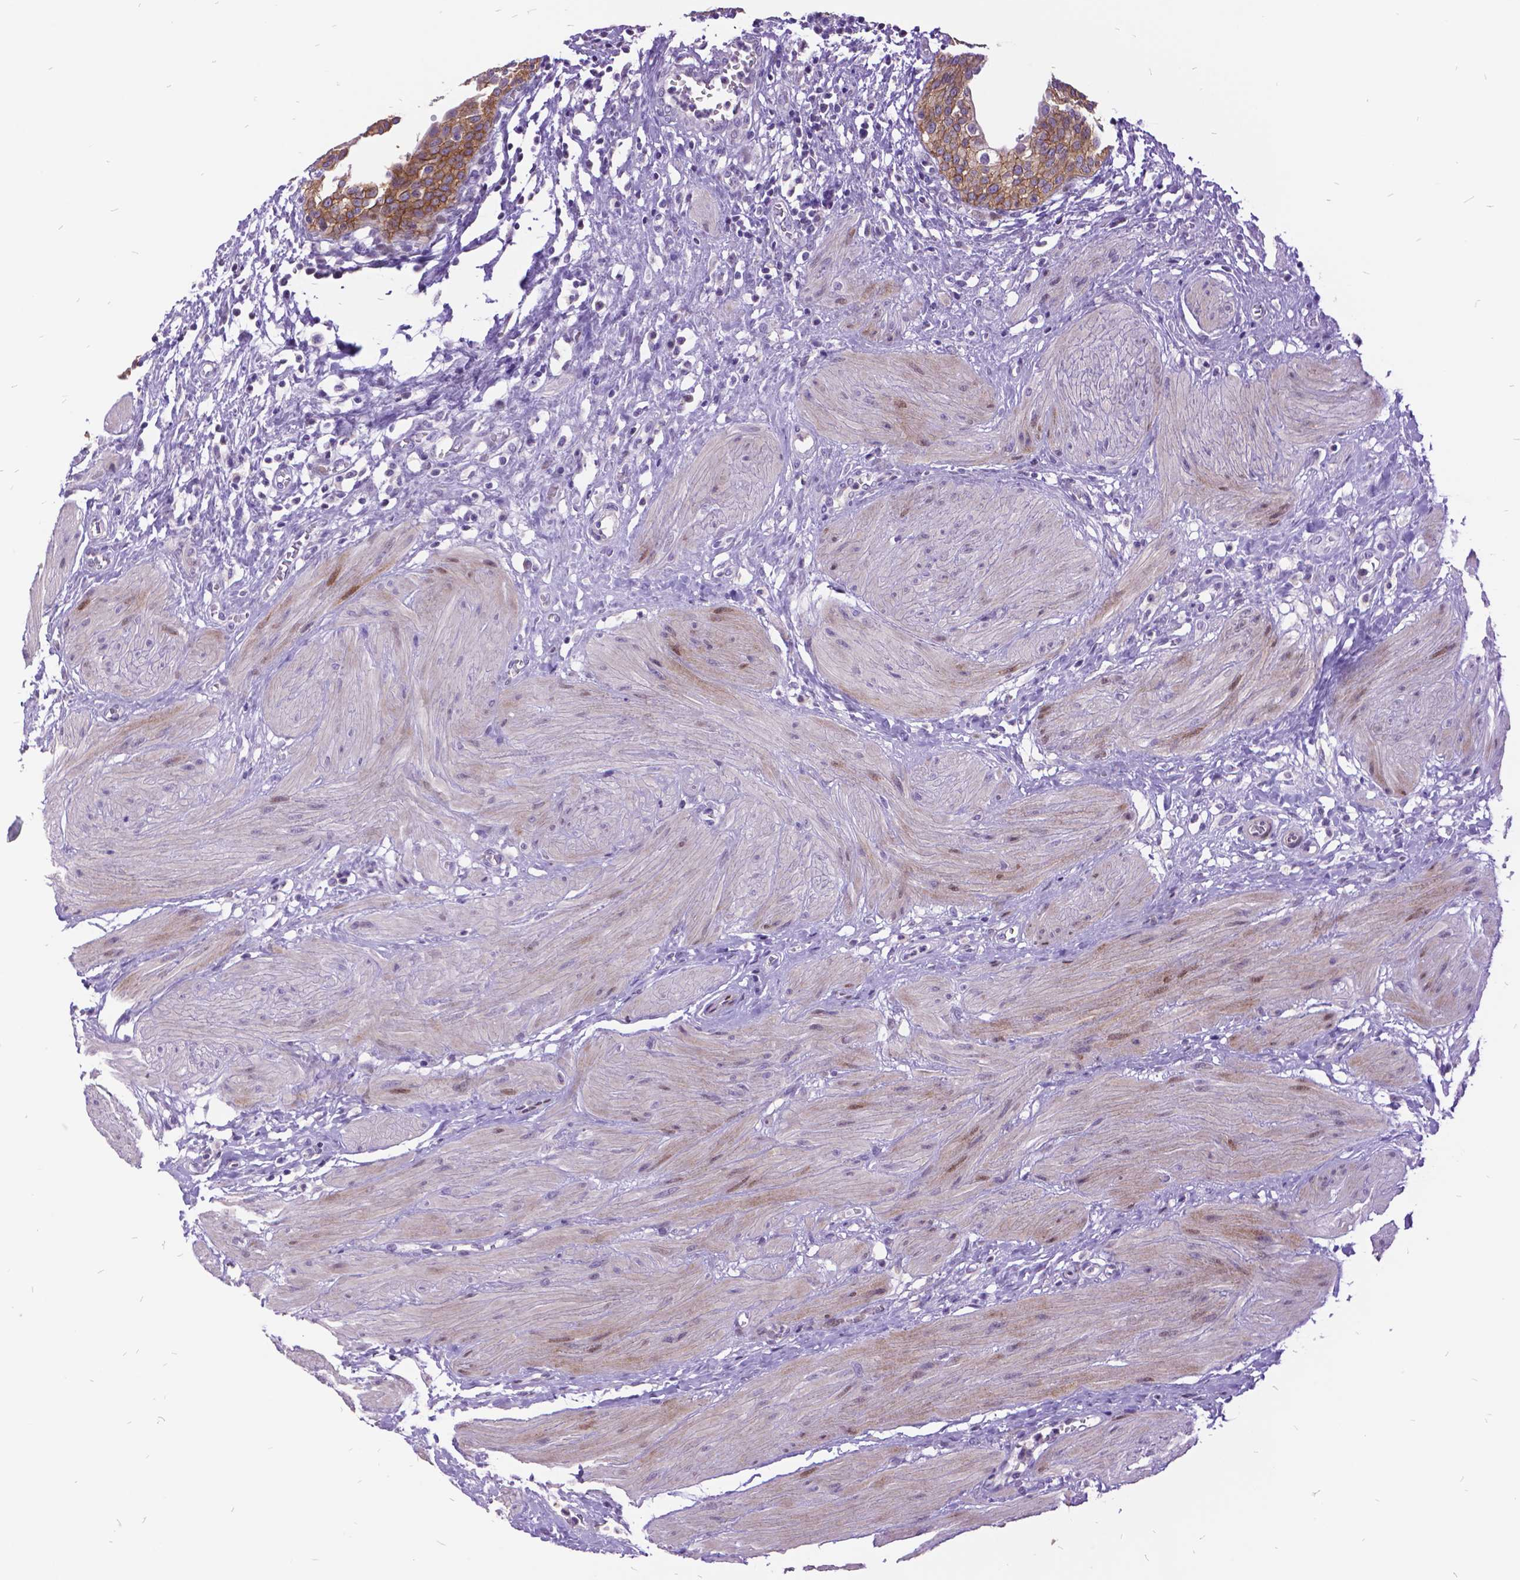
{"staining": {"intensity": "strong", "quantity": ">75%", "location": "cytoplasmic/membranous"}, "tissue": "urinary bladder", "cell_type": "Urothelial cells", "image_type": "normal", "snomed": [{"axis": "morphology", "description": "Normal tissue, NOS"}, {"axis": "topography", "description": "Urinary bladder"}], "caption": "IHC (DAB (3,3'-diaminobenzidine)) staining of unremarkable human urinary bladder shows strong cytoplasmic/membranous protein positivity in about >75% of urothelial cells. (IHC, brightfield microscopy, high magnification).", "gene": "ITGB6", "patient": {"sex": "male", "age": 55}}